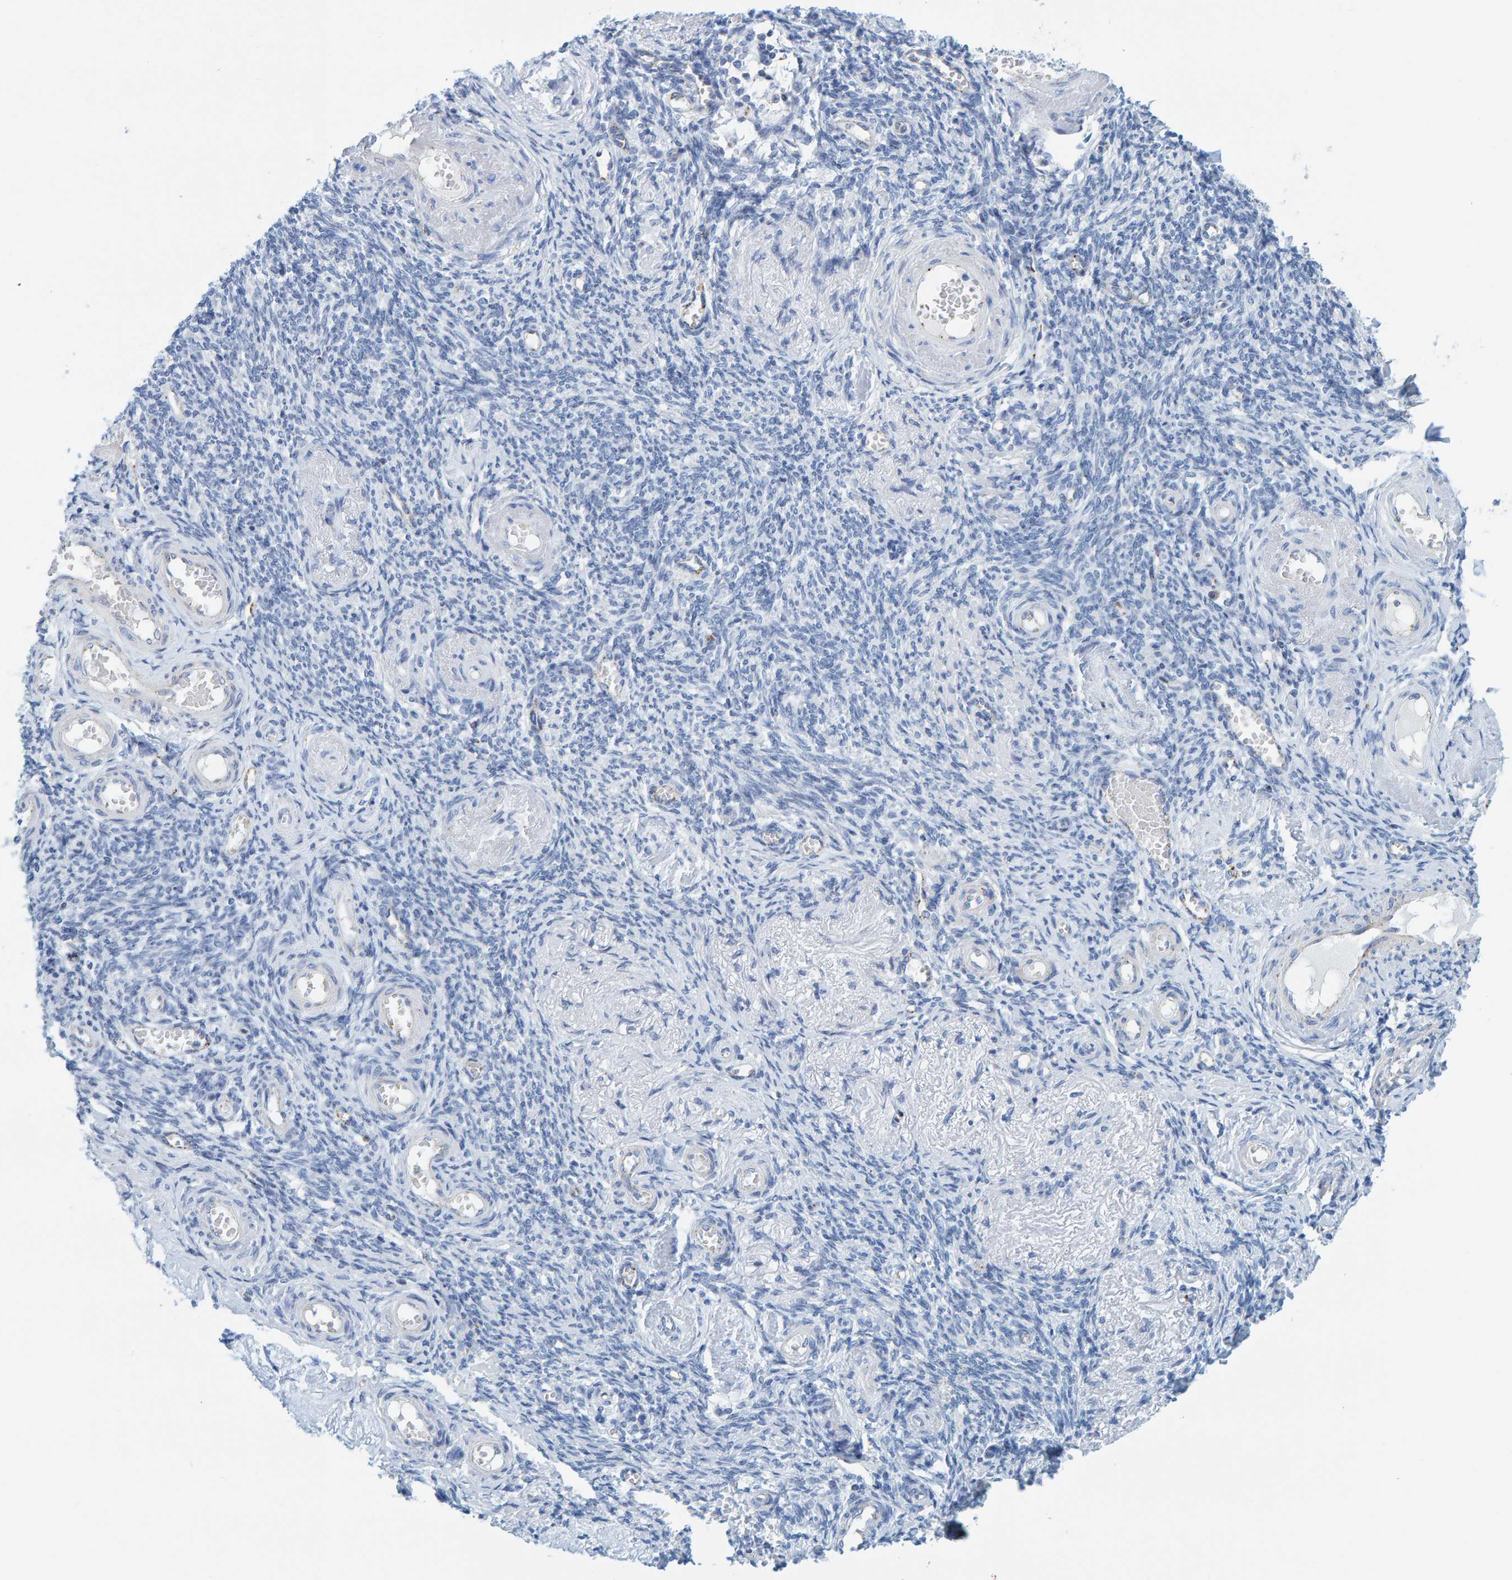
{"staining": {"intensity": "negative", "quantity": "none", "location": "none"}, "tissue": "adipose tissue", "cell_type": "Adipocytes", "image_type": "normal", "snomed": [{"axis": "morphology", "description": "Normal tissue, NOS"}, {"axis": "topography", "description": "Vascular tissue"}, {"axis": "topography", "description": "Fallopian tube"}, {"axis": "topography", "description": "Ovary"}], "caption": "The histopathology image demonstrates no staining of adipocytes in normal adipose tissue.", "gene": "BIN3", "patient": {"sex": "female", "age": 67}}